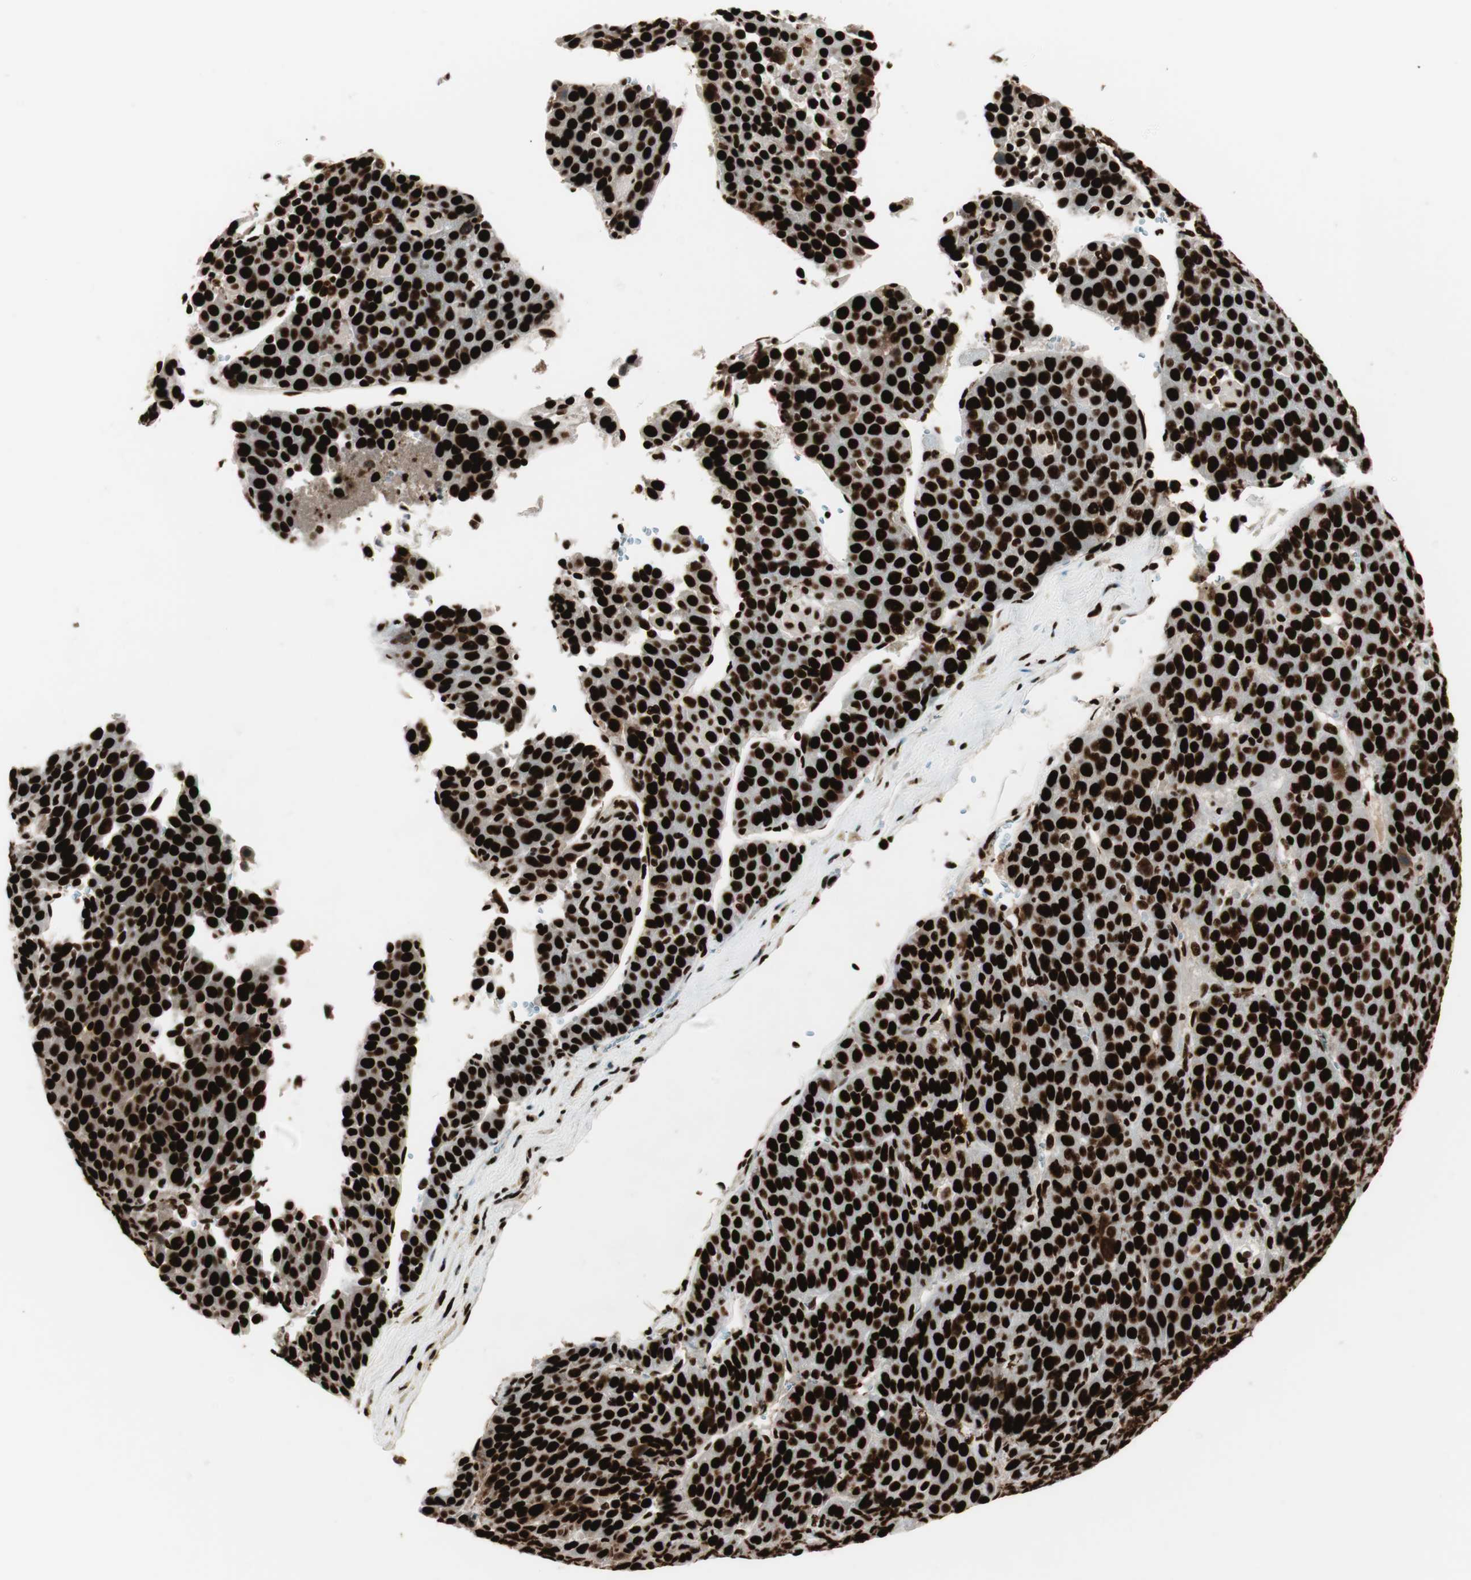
{"staining": {"intensity": "strong", "quantity": ">75%", "location": "nuclear"}, "tissue": "liver cancer", "cell_type": "Tumor cells", "image_type": "cancer", "snomed": [{"axis": "morphology", "description": "Carcinoma, Hepatocellular, NOS"}, {"axis": "topography", "description": "Liver"}], "caption": "Immunohistochemistry (IHC) (DAB) staining of hepatocellular carcinoma (liver) exhibits strong nuclear protein expression in approximately >75% of tumor cells.", "gene": "PSME3", "patient": {"sex": "female", "age": 53}}